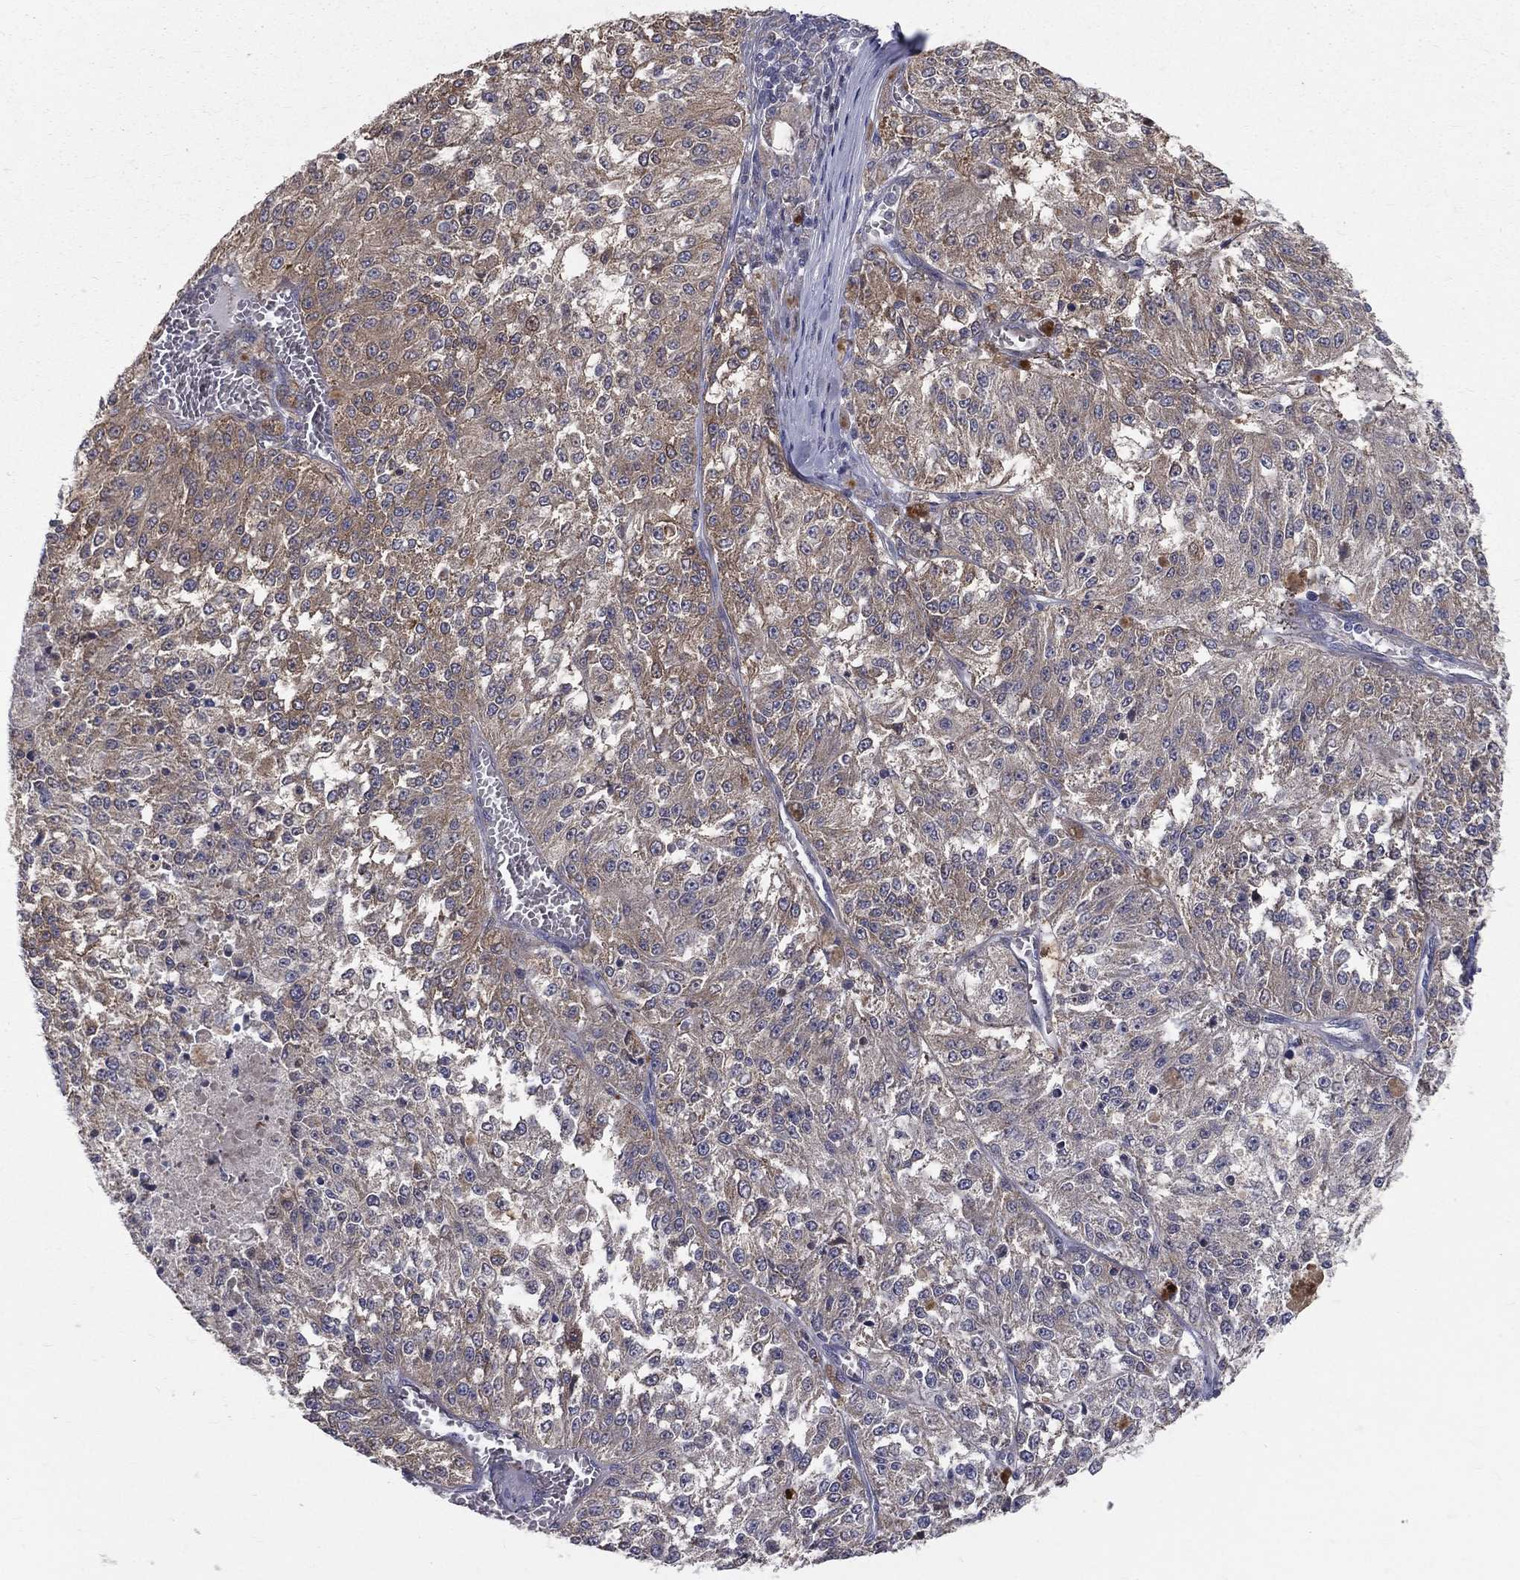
{"staining": {"intensity": "moderate", "quantity": "<25%", "location": "cytoplasmic/membranous"}, "tissue": "melanoma", "cell_type": "Tumor cells", "image_type": "cancer", "snomed": [{"axis": "morphology", "description": "Malignant melanoma, Metastatic site"}, {"axis": "topography", "description": "Lymph node"}], "caption": "Immunohistochemical staining of melanoma reveals moderate cytoplasmic/membranous protein positivity in approximately <25% of tumor cells. (DAB IHC, brown staining for protein, blue staining for nuclei).", "gene": "POMZP3", "patient": {"sex": "female", "age": 64}}